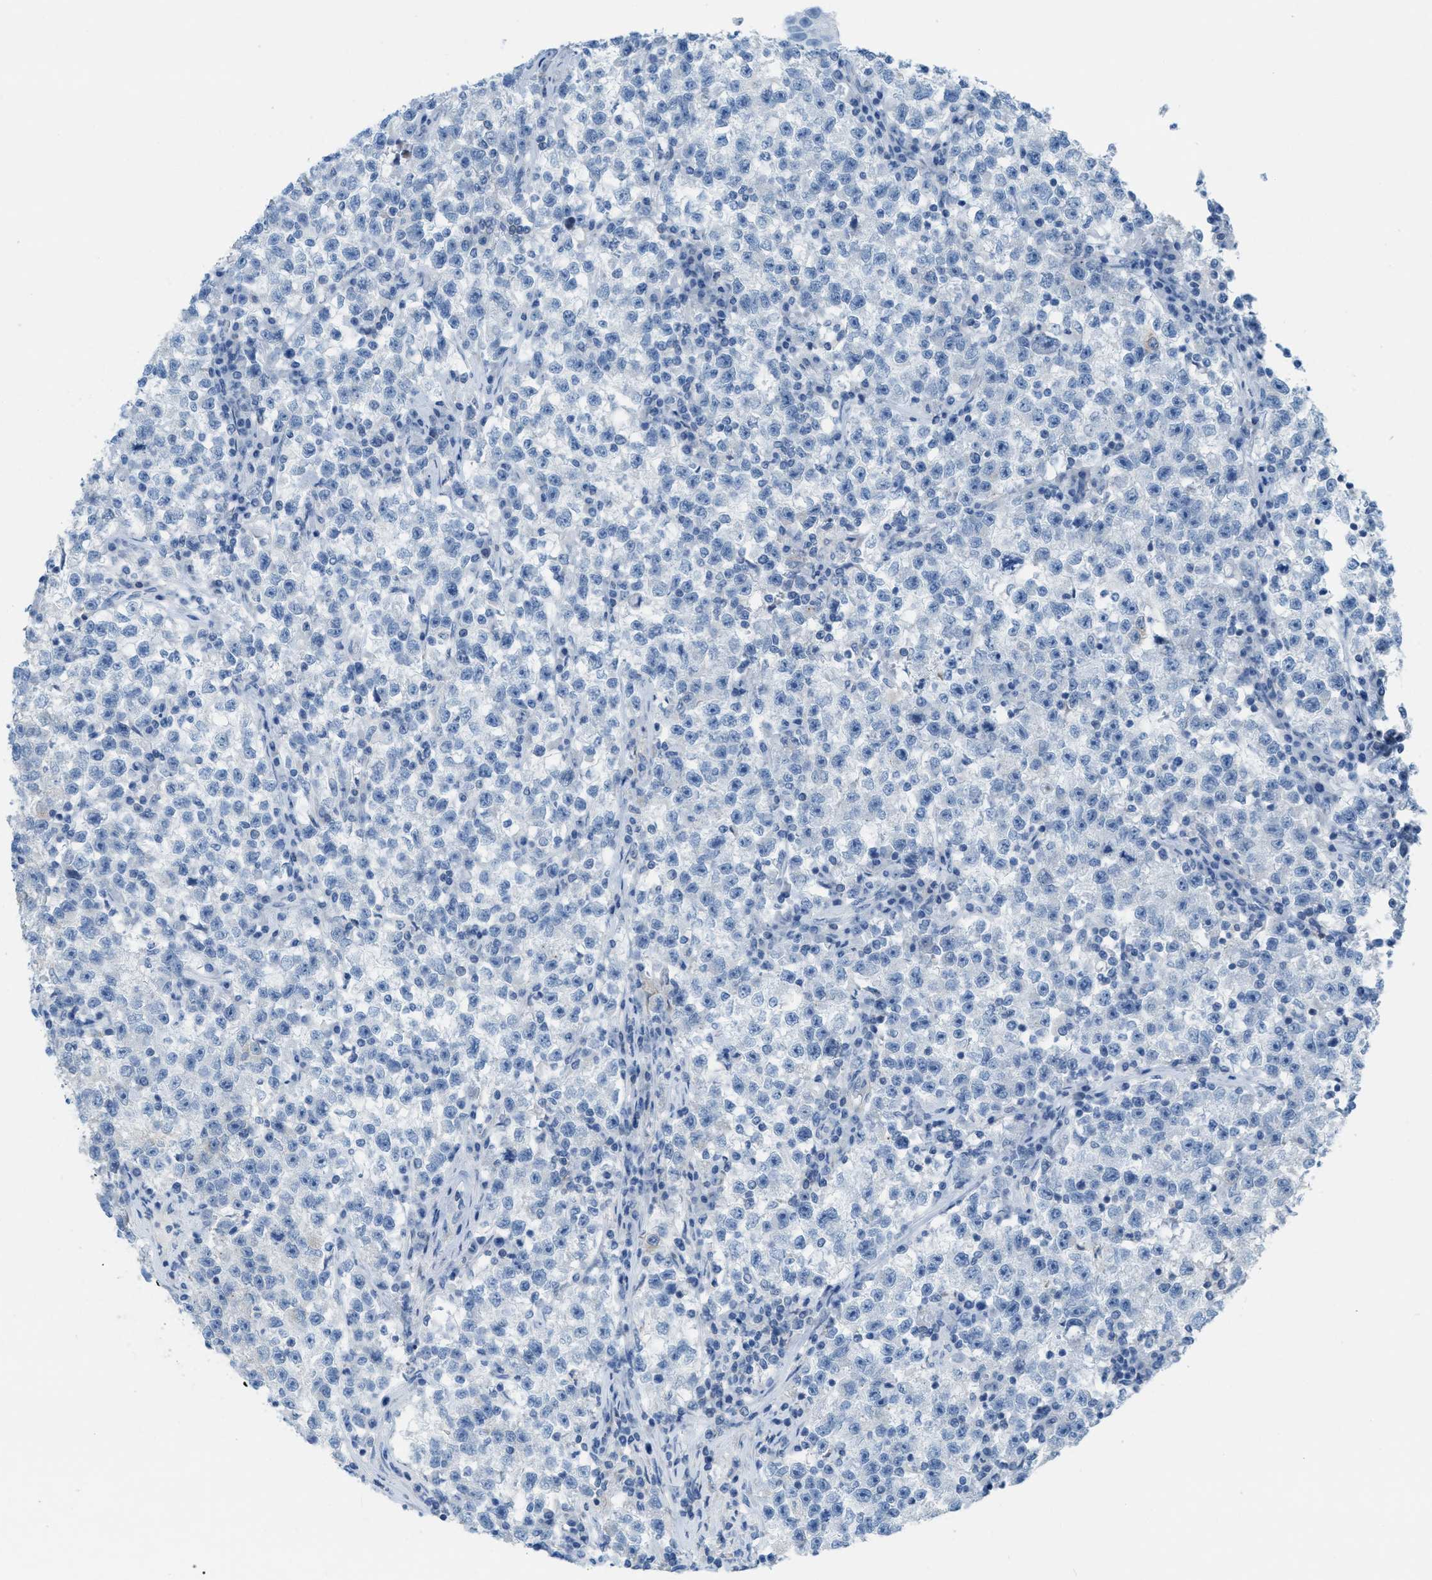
{"staining": {"intensity": "negative", "quantity": "none", "location": "none"}, "tissue": "testis cancer", "cell_type": "Tumor cells", "image_type": "cancer", "snomed": [{"axis": "morphology", "description": "Seminoma, NOS"}, {"axis": "topography", "description": "Testis"}], "caption": "IHC histopathology image of testis cancer (seminoma) stained for a protein (brown), which displays no staining in tumor cells.", "gene": "ASGR1", "patient": {"sex": "male", "age": 22}}